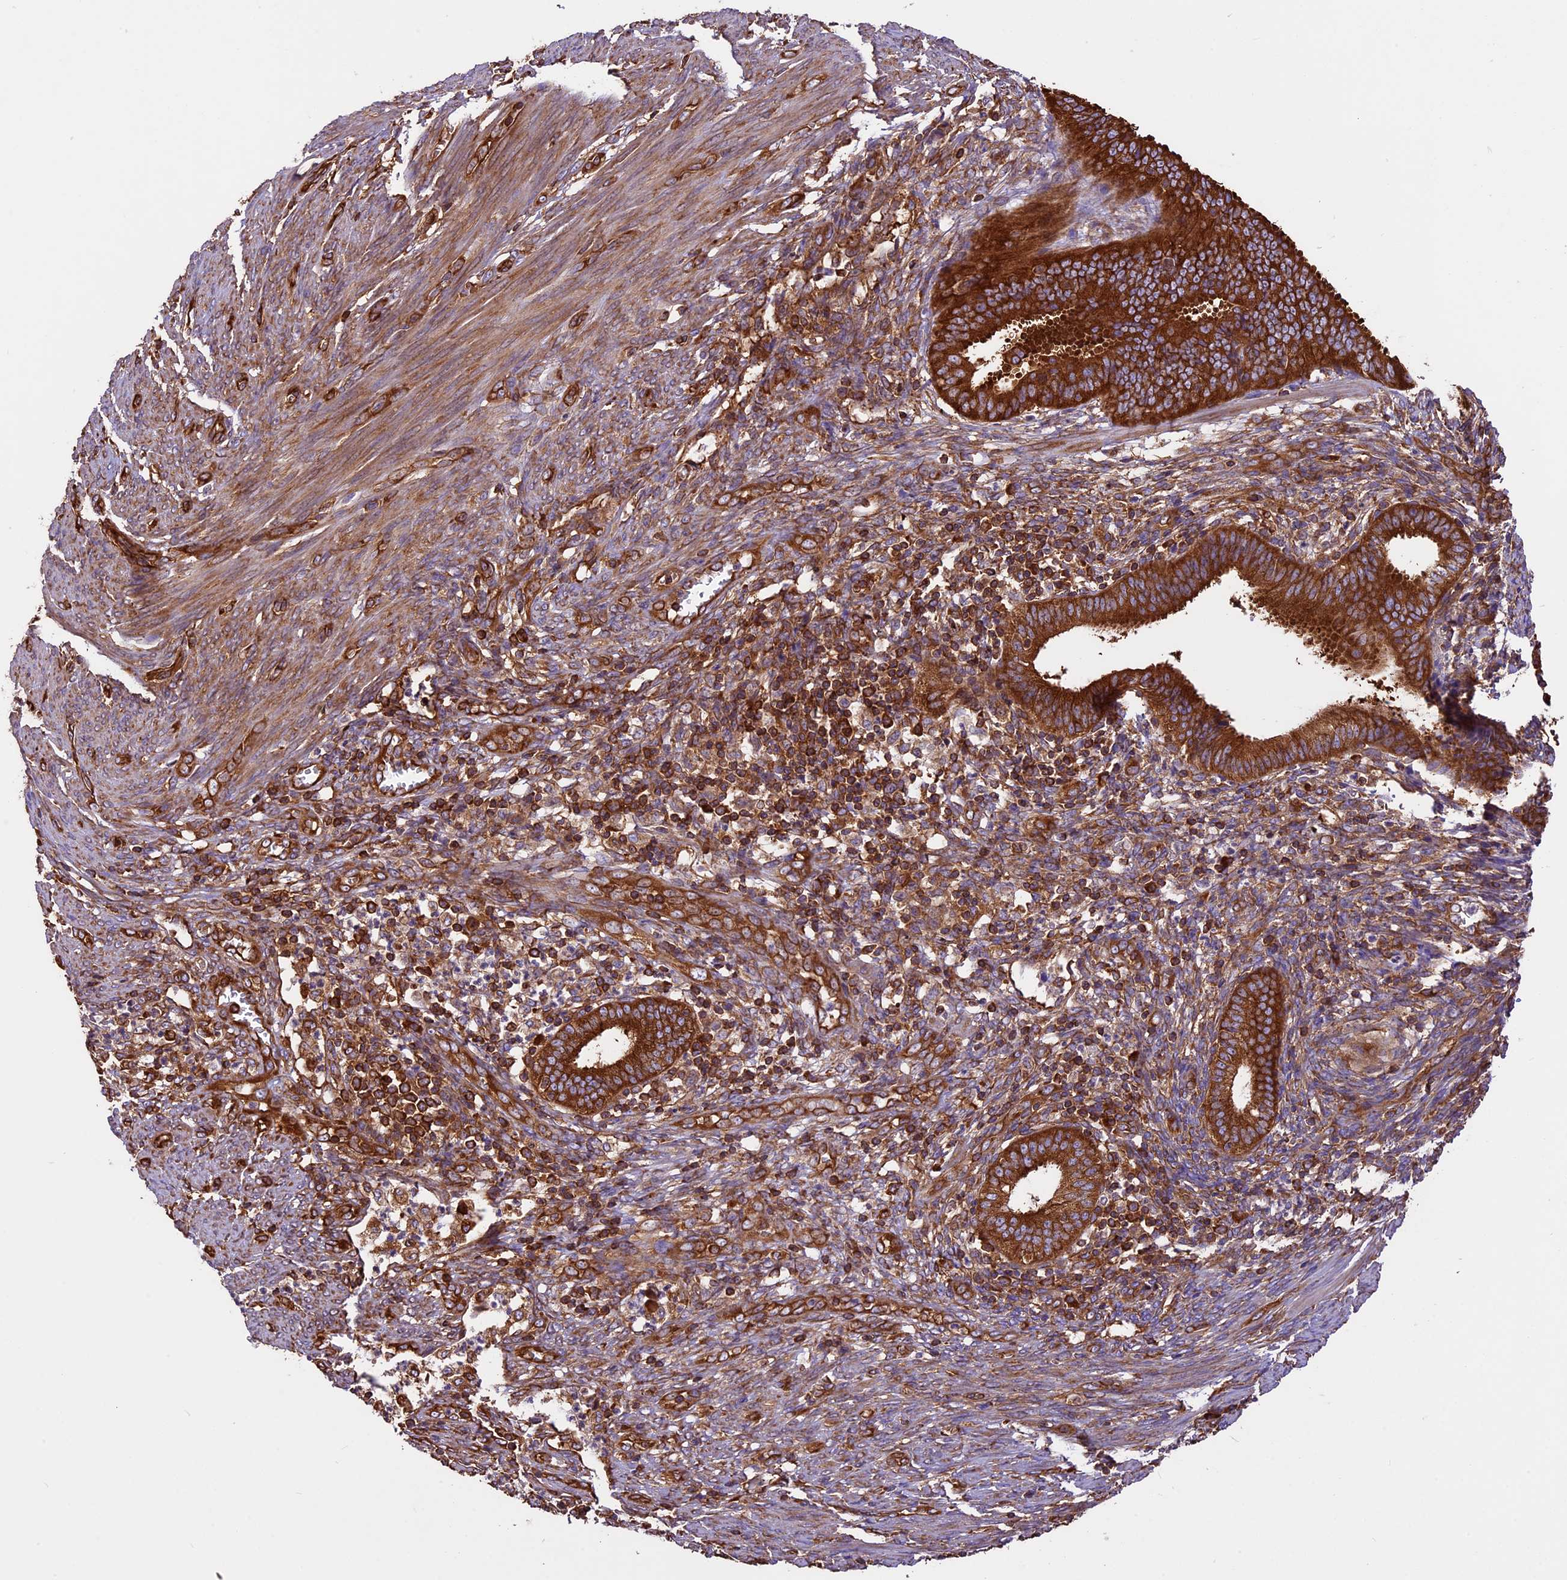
{"staining": {"intensity": "strong", "quantity": ">75%", "location": "cytoplasmic/membranous"}, "tissue": "endometrial cancer", "cell_type": "Tumor cells", "image_type": "cancer", "snomed": [{"axis": "morphology", "description": "Adenocarcinoma, NOS"}, {"axis": "topography", "description": "Endometrium"}], "caption": "Endometrial cancer (adenocarcinoma) was stained to show a protein in brown. There is high levels of strong cytoplasmic/membranous positivity in about >75% of tumor cells. (Brightfield microscopy of DAB IHC at high magnification).", "gene": "KARS1", "patient": {"sex": "female", "age": 51}}